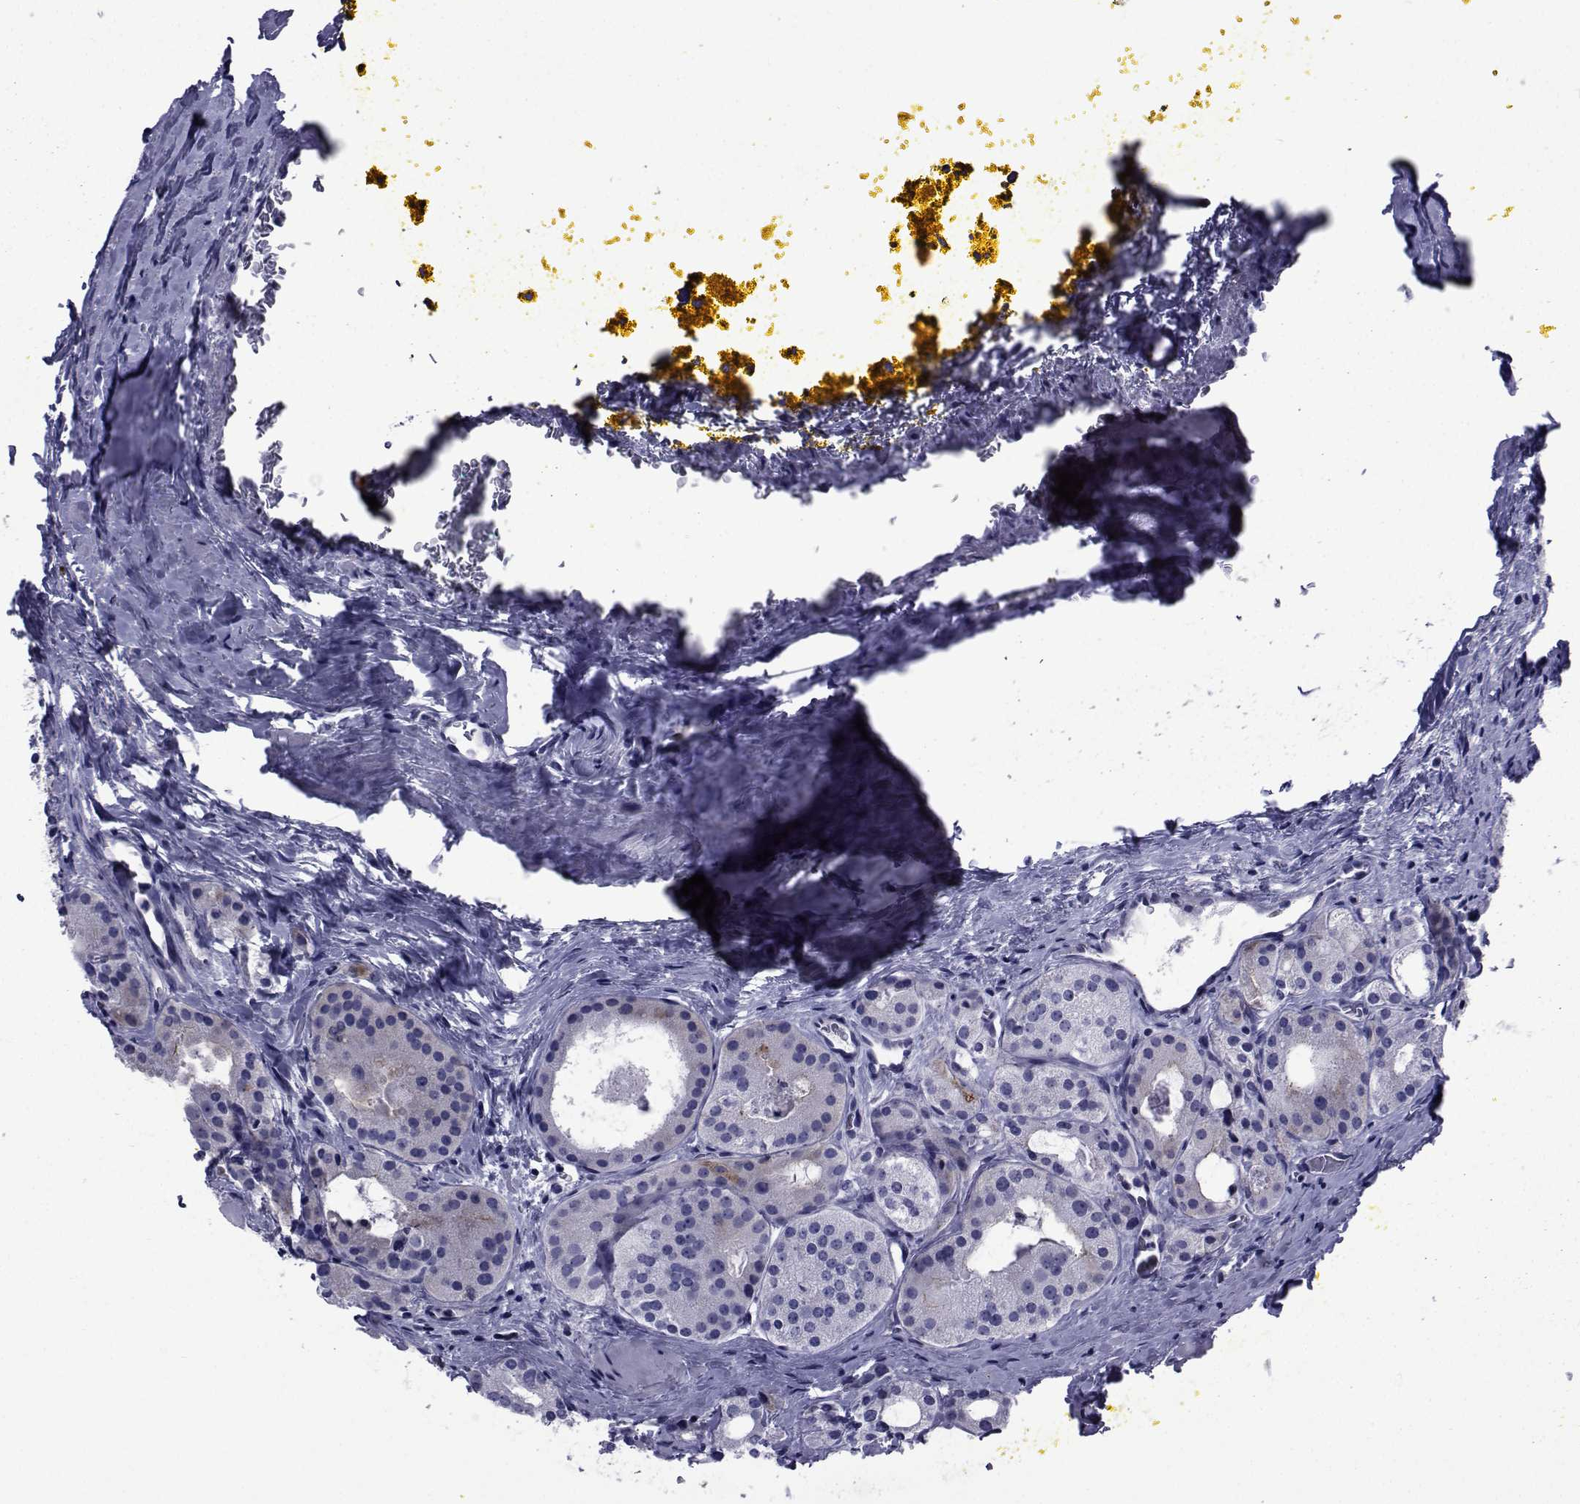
{"staining": {"intensity": "negative", "quantity": "none", "location": "none"}, "tissue": "prostate cancer", "cell_type": "Tumor cells", "image_type": "cancer", "snomed": [{"axis": "morphology", "description": "Adenocarcinoma, NOS"}, {"axis": "morphology", "description": "Adenocarcinoma, High grade"}, {"axis": "topography", "description": "Prostate"}], "caption": "IHC photomicrograph of neoplastic tissue: human prostate cancer (adenocarcinoma) stained with DAB (3,3'-diaminobenzidine) reveals no significant protein staining in tumor cells. (DAB (3,3'-diaminobenzidine) immunohistochemistry with hematoxylin counter stain).", "gene": "ROPN1", "patient": {"sex": "male", "age": 62}}